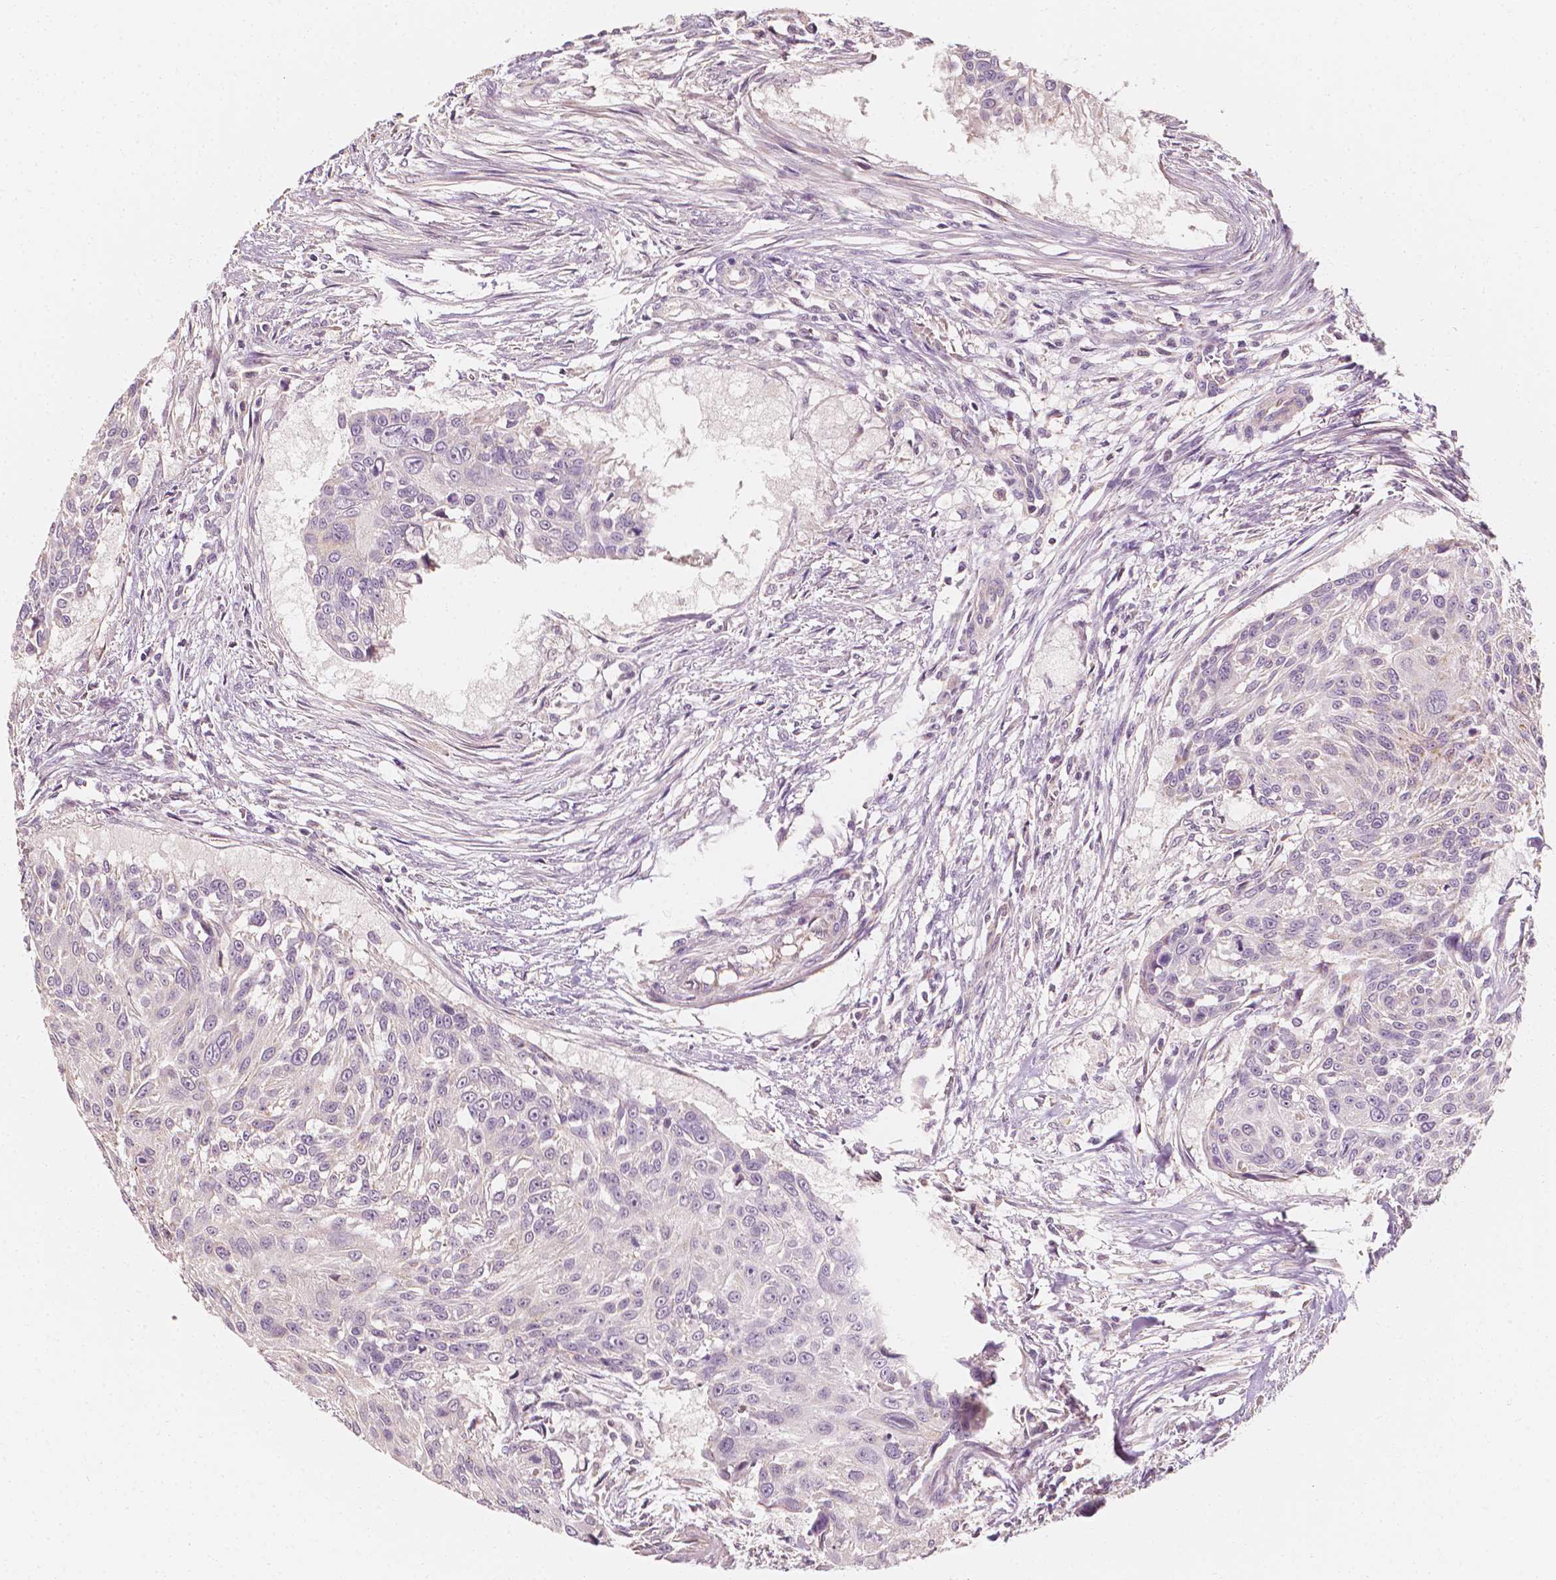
{"staining": {"intensity": "negative", "quantity": "none", "location": "none"}, "tissue": "urothelial cancer", "cell_type": "Tumor cells", "image_type": "cancer", "snomed": [{"axis": "morphology", "description": "Urothelial carcinoma, NOS"}, {"axis": "topography", "description": "Urinary bladder"}], "caption": "Transitional cell carcinoma stained for a protein using IHC reveals no staining tumor cells.", "gene": "SHPK", "patient": {"sex": "male", "age": 55}}